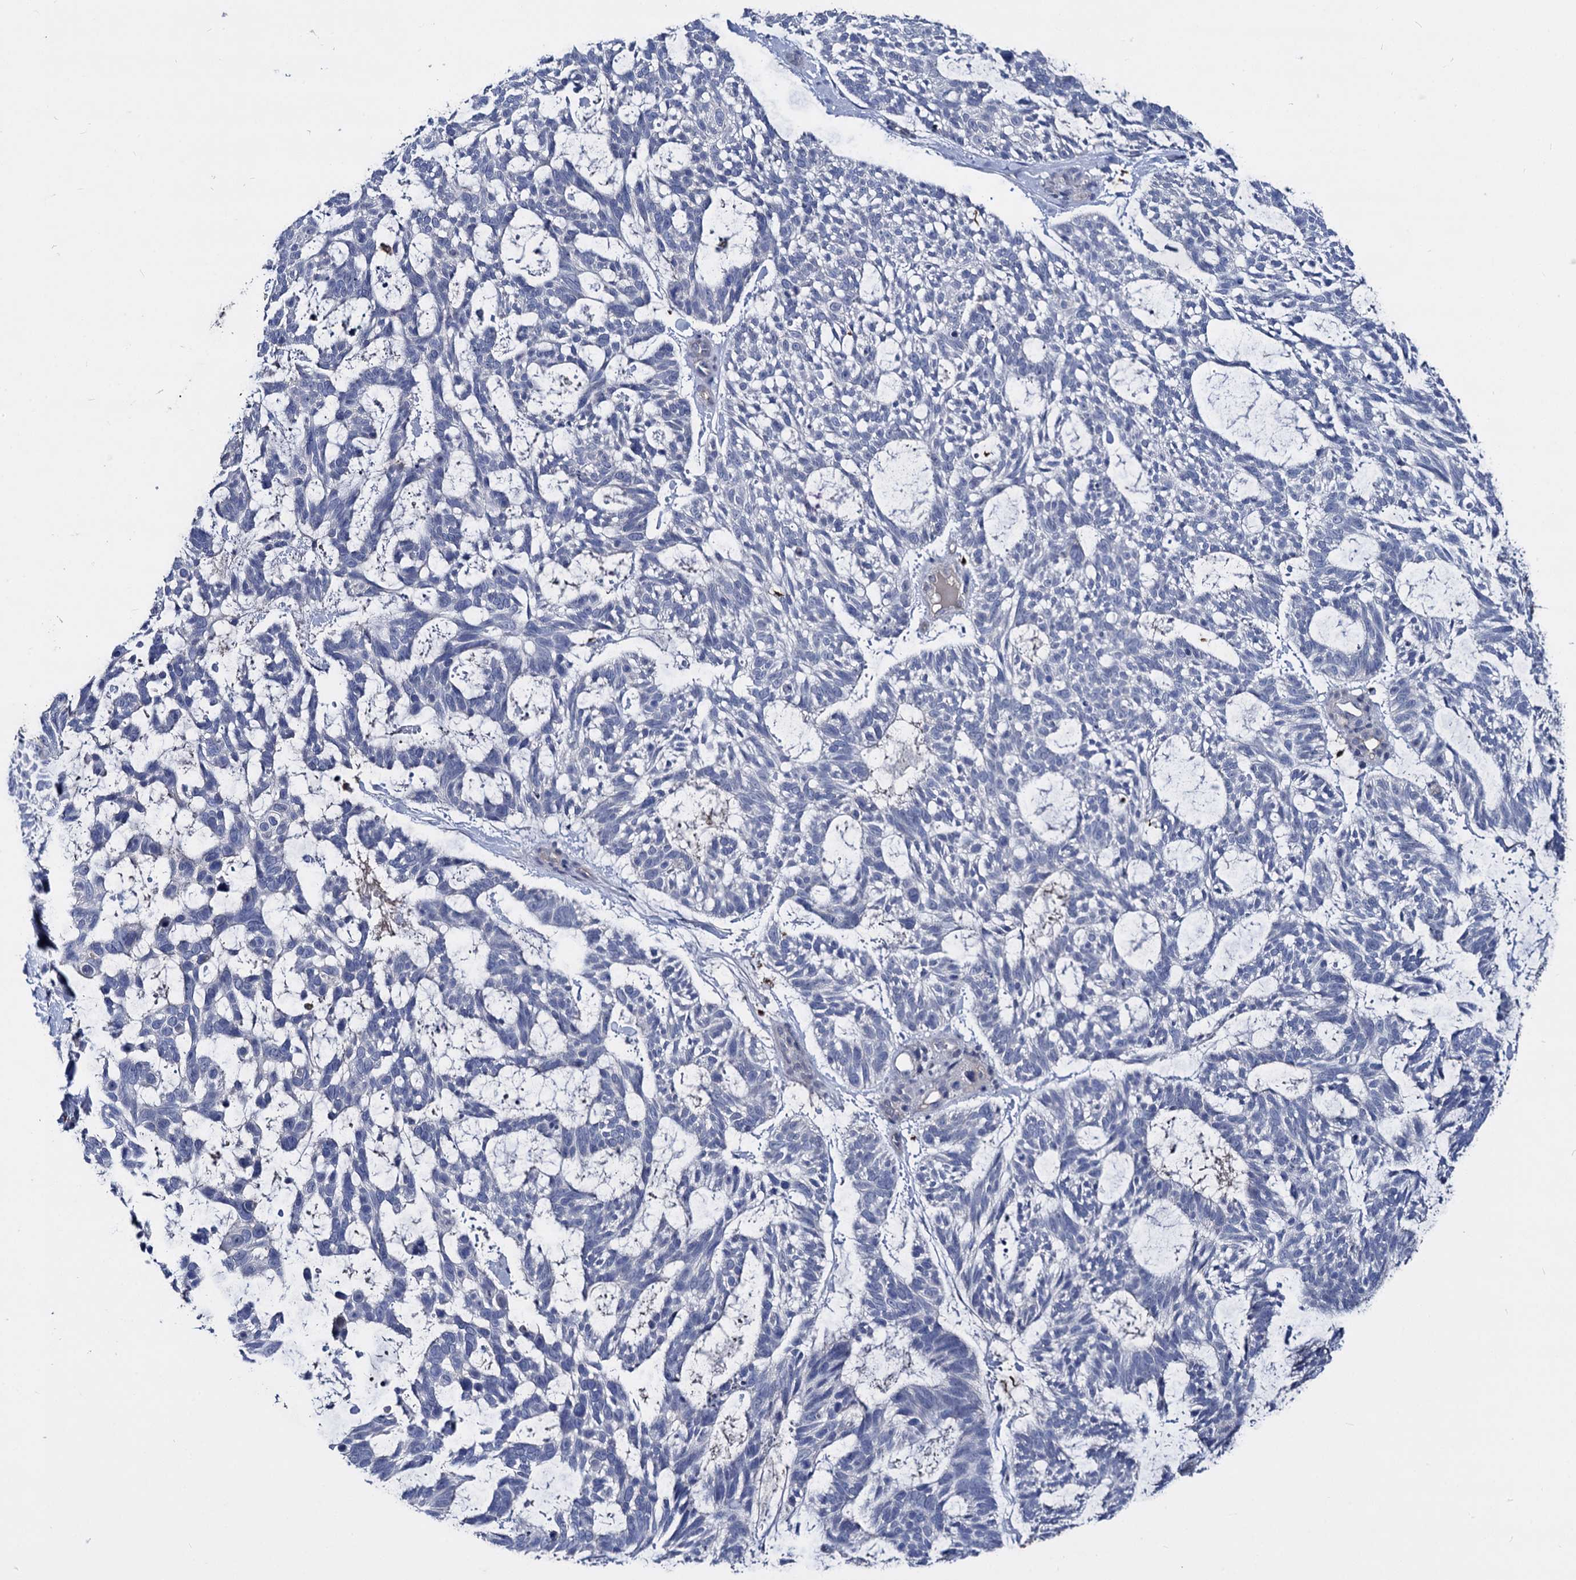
{"staining": {"intensity": "negative", "quantity": "none", "location": "none"}, "tissue": "skin cancer", "cell_type": "Tumor cells", "image_type": "cancer", "snomed": [{"axis": "morphology", "description": "Basal cell carcinoma"}, {"axis": "topography", "description": "Skin"}], "caption": "This is an IHC image of skin cancer. There is no expression in tumor cells.", "gene": "RHOG", "patient": {"sex": "male", "age": 88}}